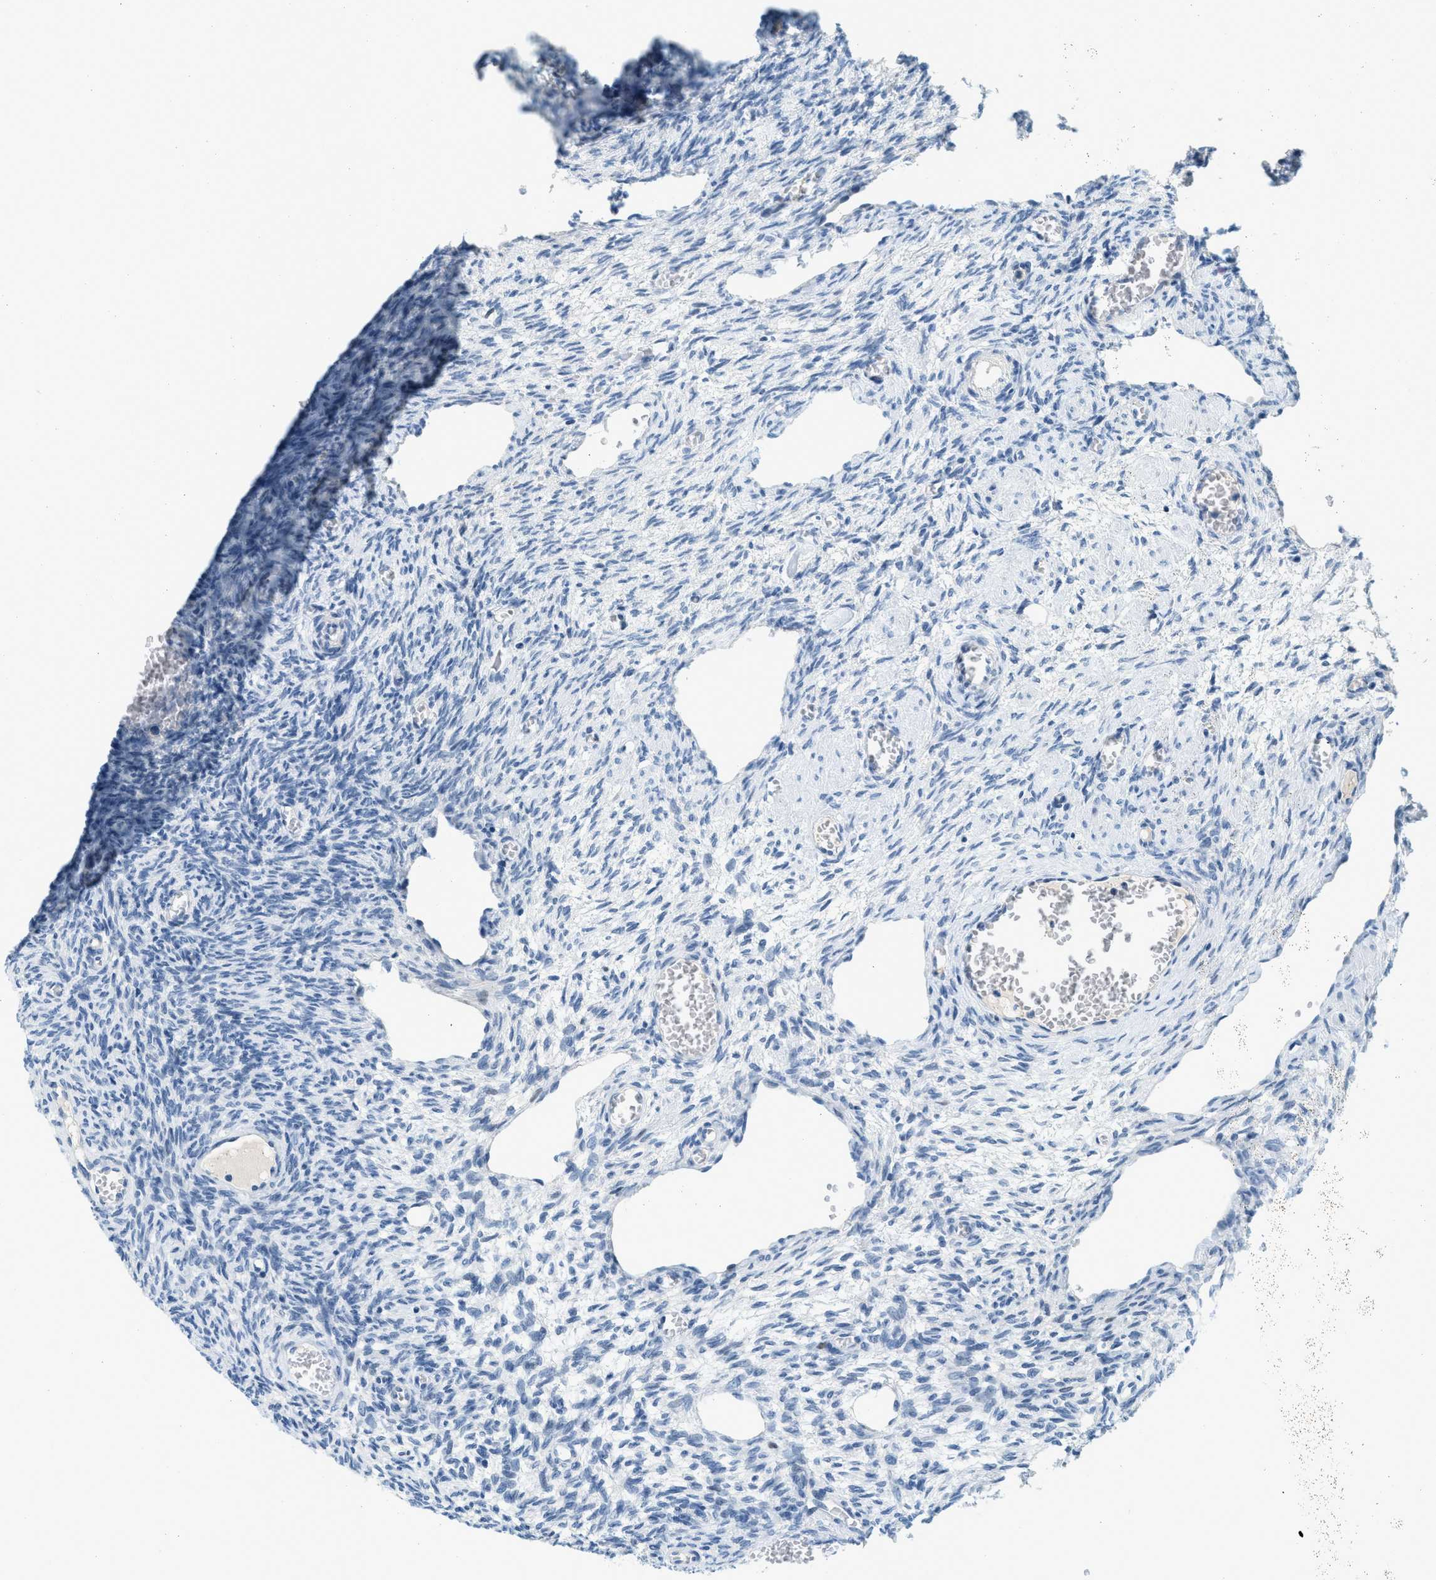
{"staining": {"intensity": "negative", "quantity": "none", "location": "none"}, "tissue": "ovary", "cell_type": "Ovarian stroma cells", "image_type": "normal", "snomed": [{"axis": "morphology", "description": "Normal tissue, NOS"}, {"axis": "topography", "description": "Ovary"}], "caption": "DAB immunohistochemical staining of benign human ovary shows no significant staining in ovarian stroma cells.", "gene": "CYP4X1", "patient": {"sex": "female", "age": 27}}